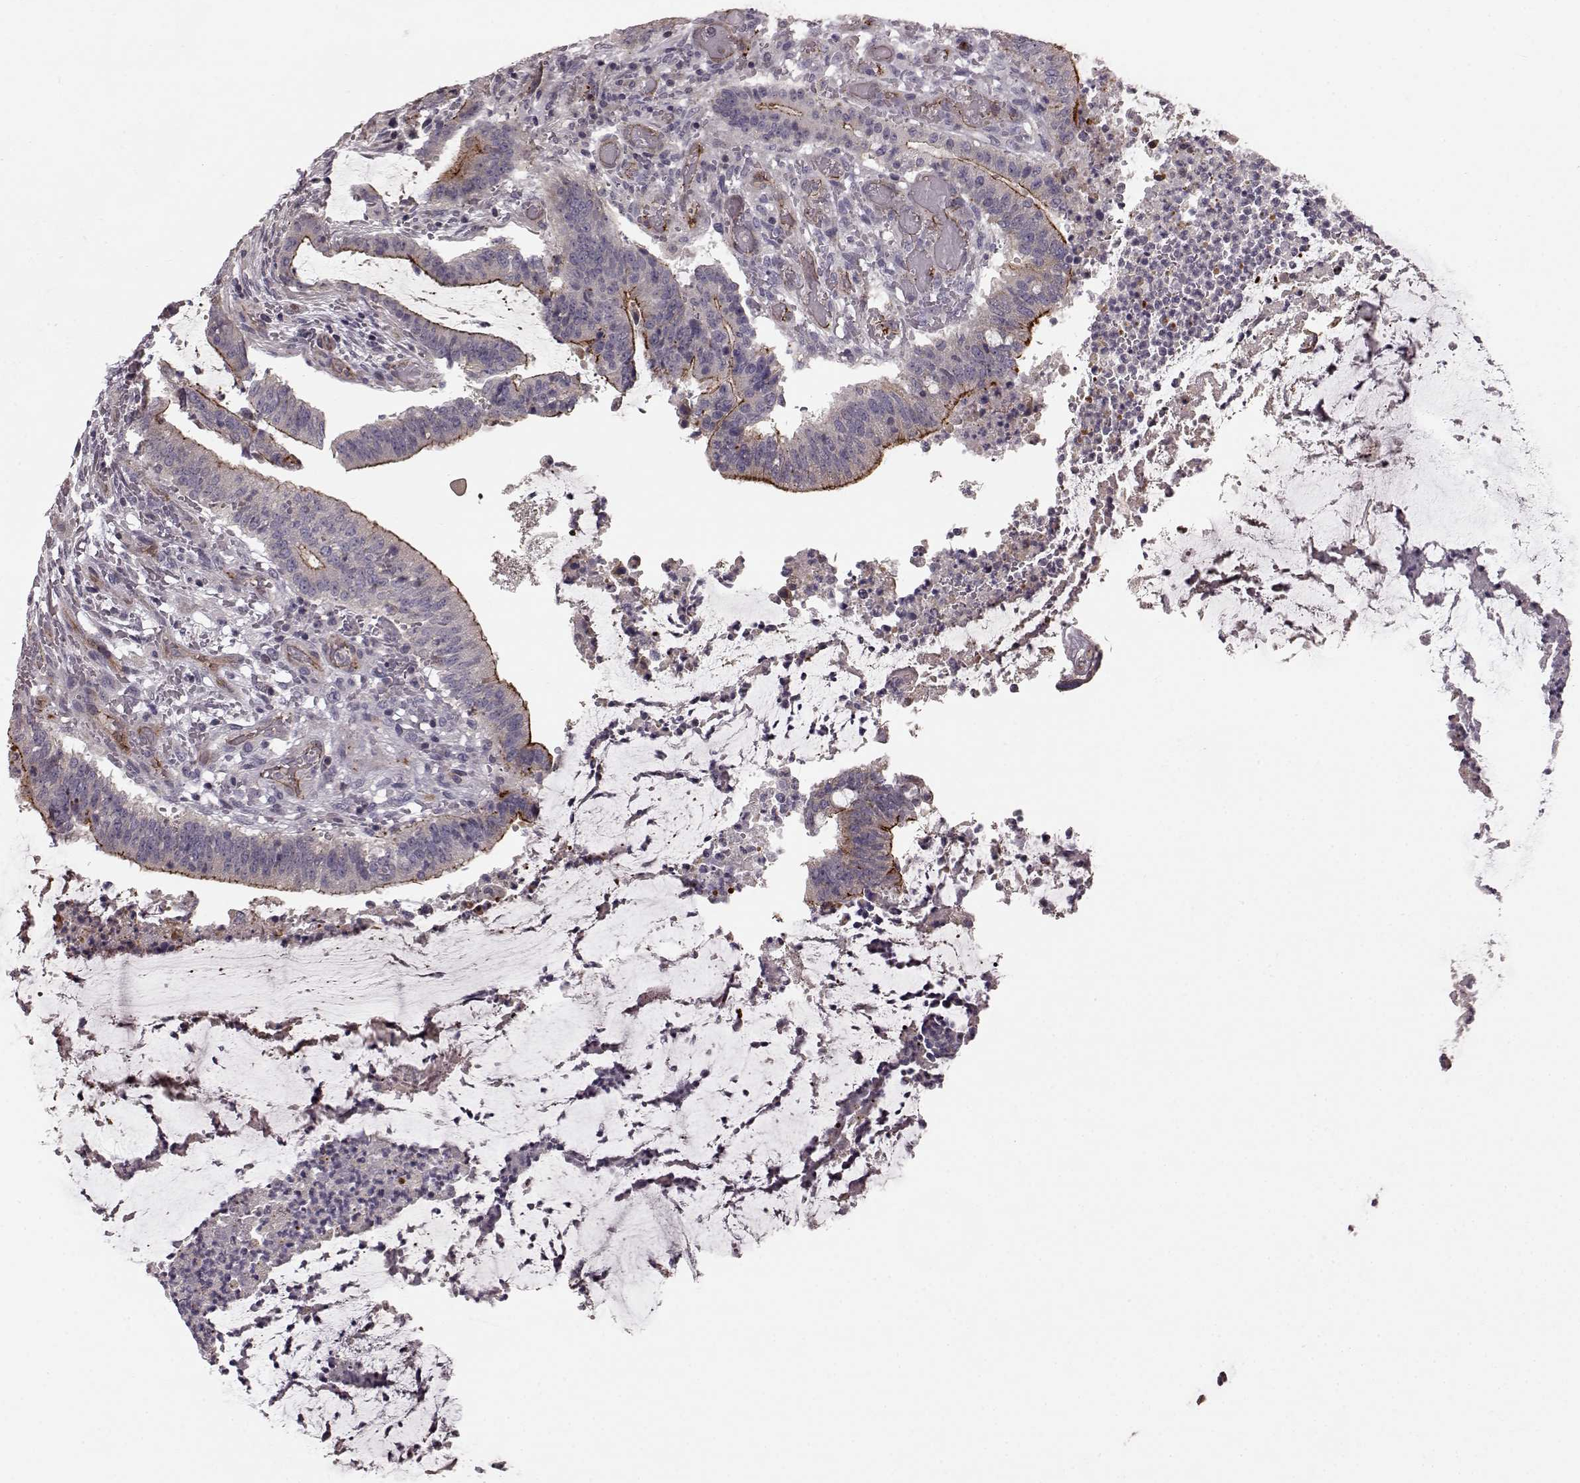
{"staining": {"intensity": "moderate", "quantity": "25%-75%", "location": "cytoplasmic/membranous"}, "tissue": "colorectal cancer", "cell_type": "Tumor cells", "image_type": "cancer", "snomed": [{"axis": "morphology", "description": "Adenocarcinoma, NOS"}, {"axis": "topography", "description": "Colon"}], "caption": "High-magnification brightfield microscopy of colorectal cancer (adenocarcinoma) stained with DAB (brown) and counterstained with hematoxylin (blue). tumor cells exhibit moderate cytoplasmic/membranous positivity is identified in approximately25%-75% of cells.", "gene": "SLC22A18", "patient": {"sex": "female", "age": 43}}